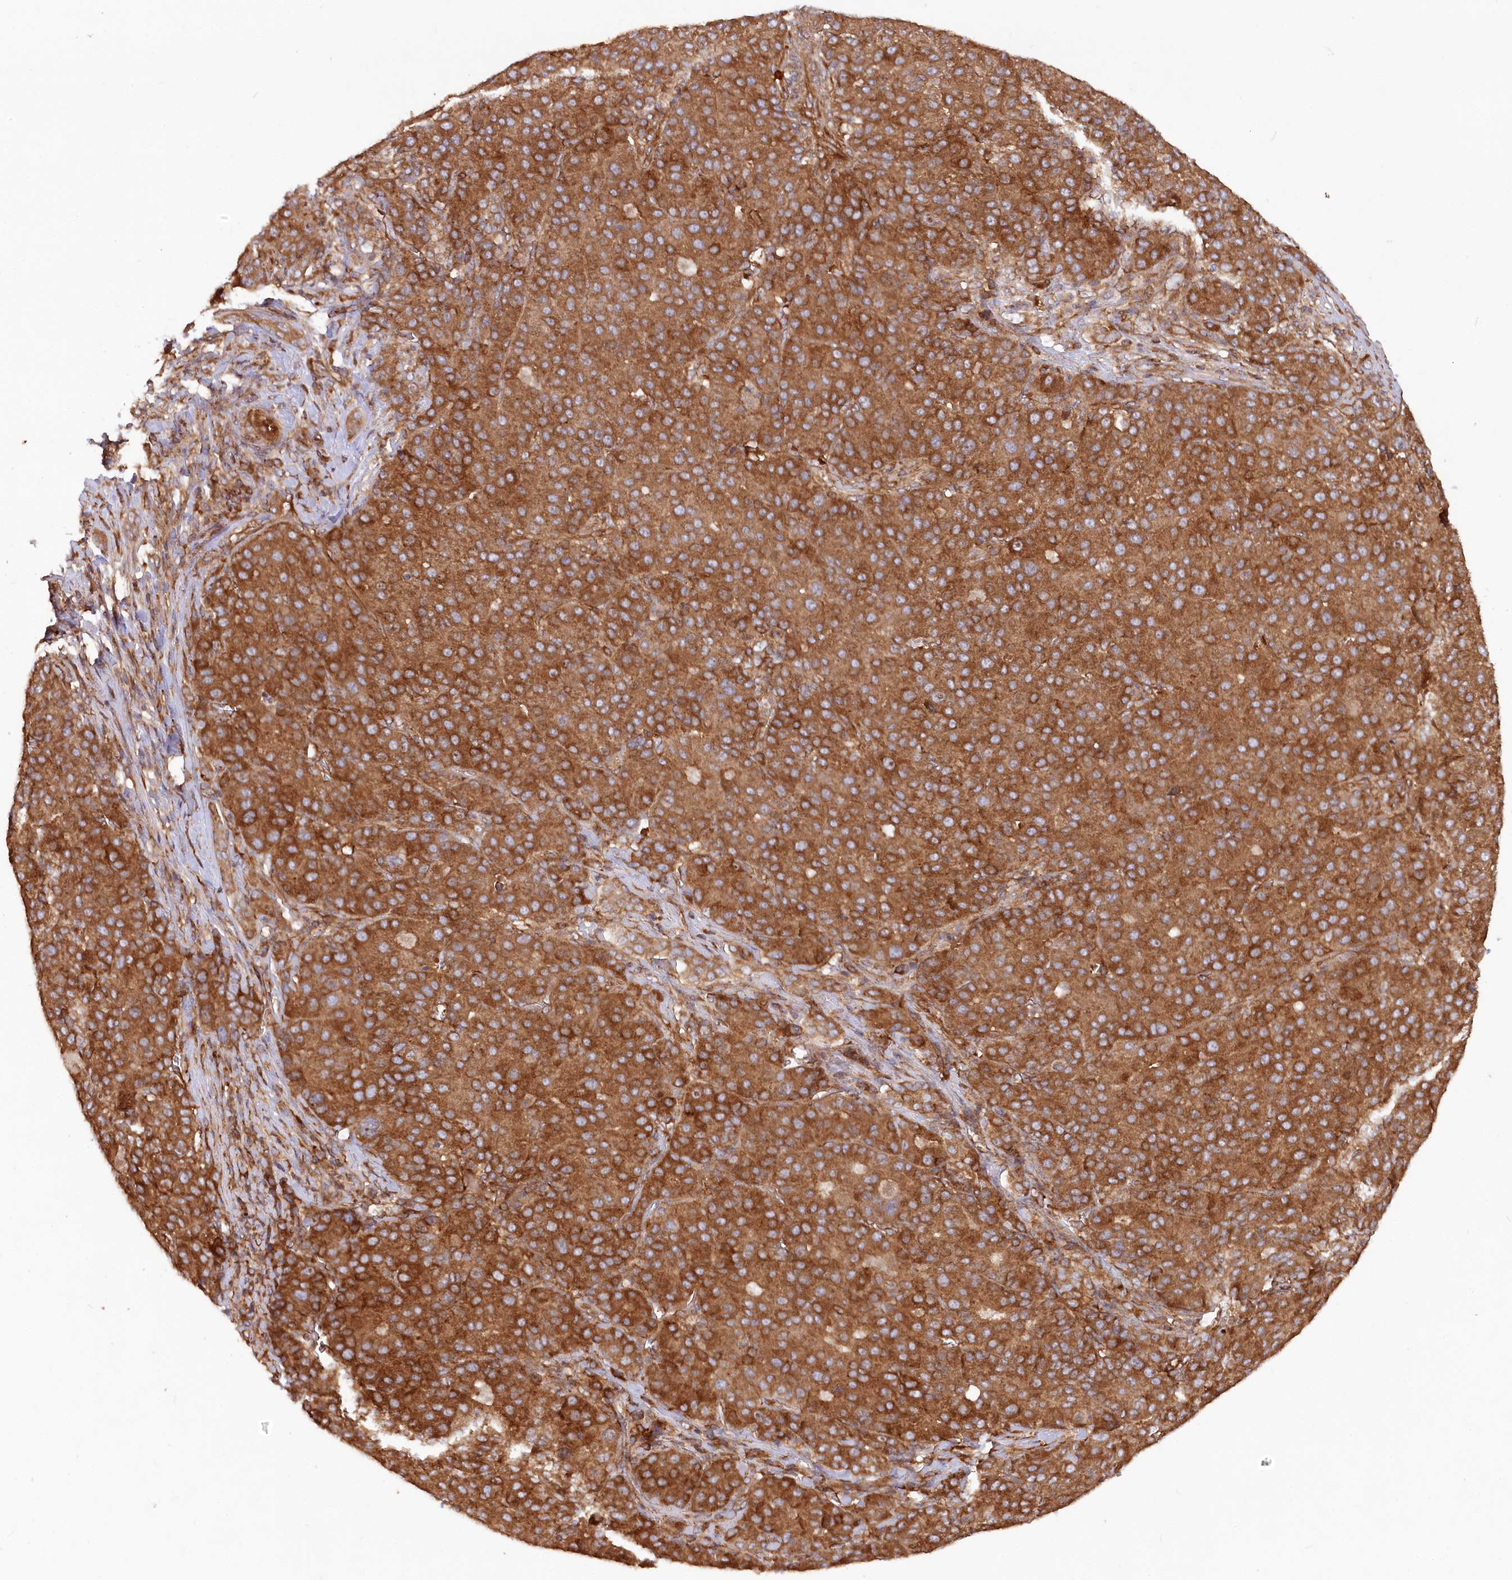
{"staining": {"intensity": "strong", "quantity": ">75%", "location": "cytoplasmic/membranous"}, "tissue": "liver cancer", "cell_type": "Tumor cells", "image_type": "cancer", "snomed": [{"axis": "morphology", "description": "Carcinoma, Hepatocellular, NOS"}, {"axis": "topography", "description": "Liver"}], "caption": "Strong cytoplasmic/membranous expression is appreciated in approximately >75% of tumor cells in liver hepatocellular carcinoma.", "gene": "PAIP2", "patient": {"sex": "male", "age": 65}}